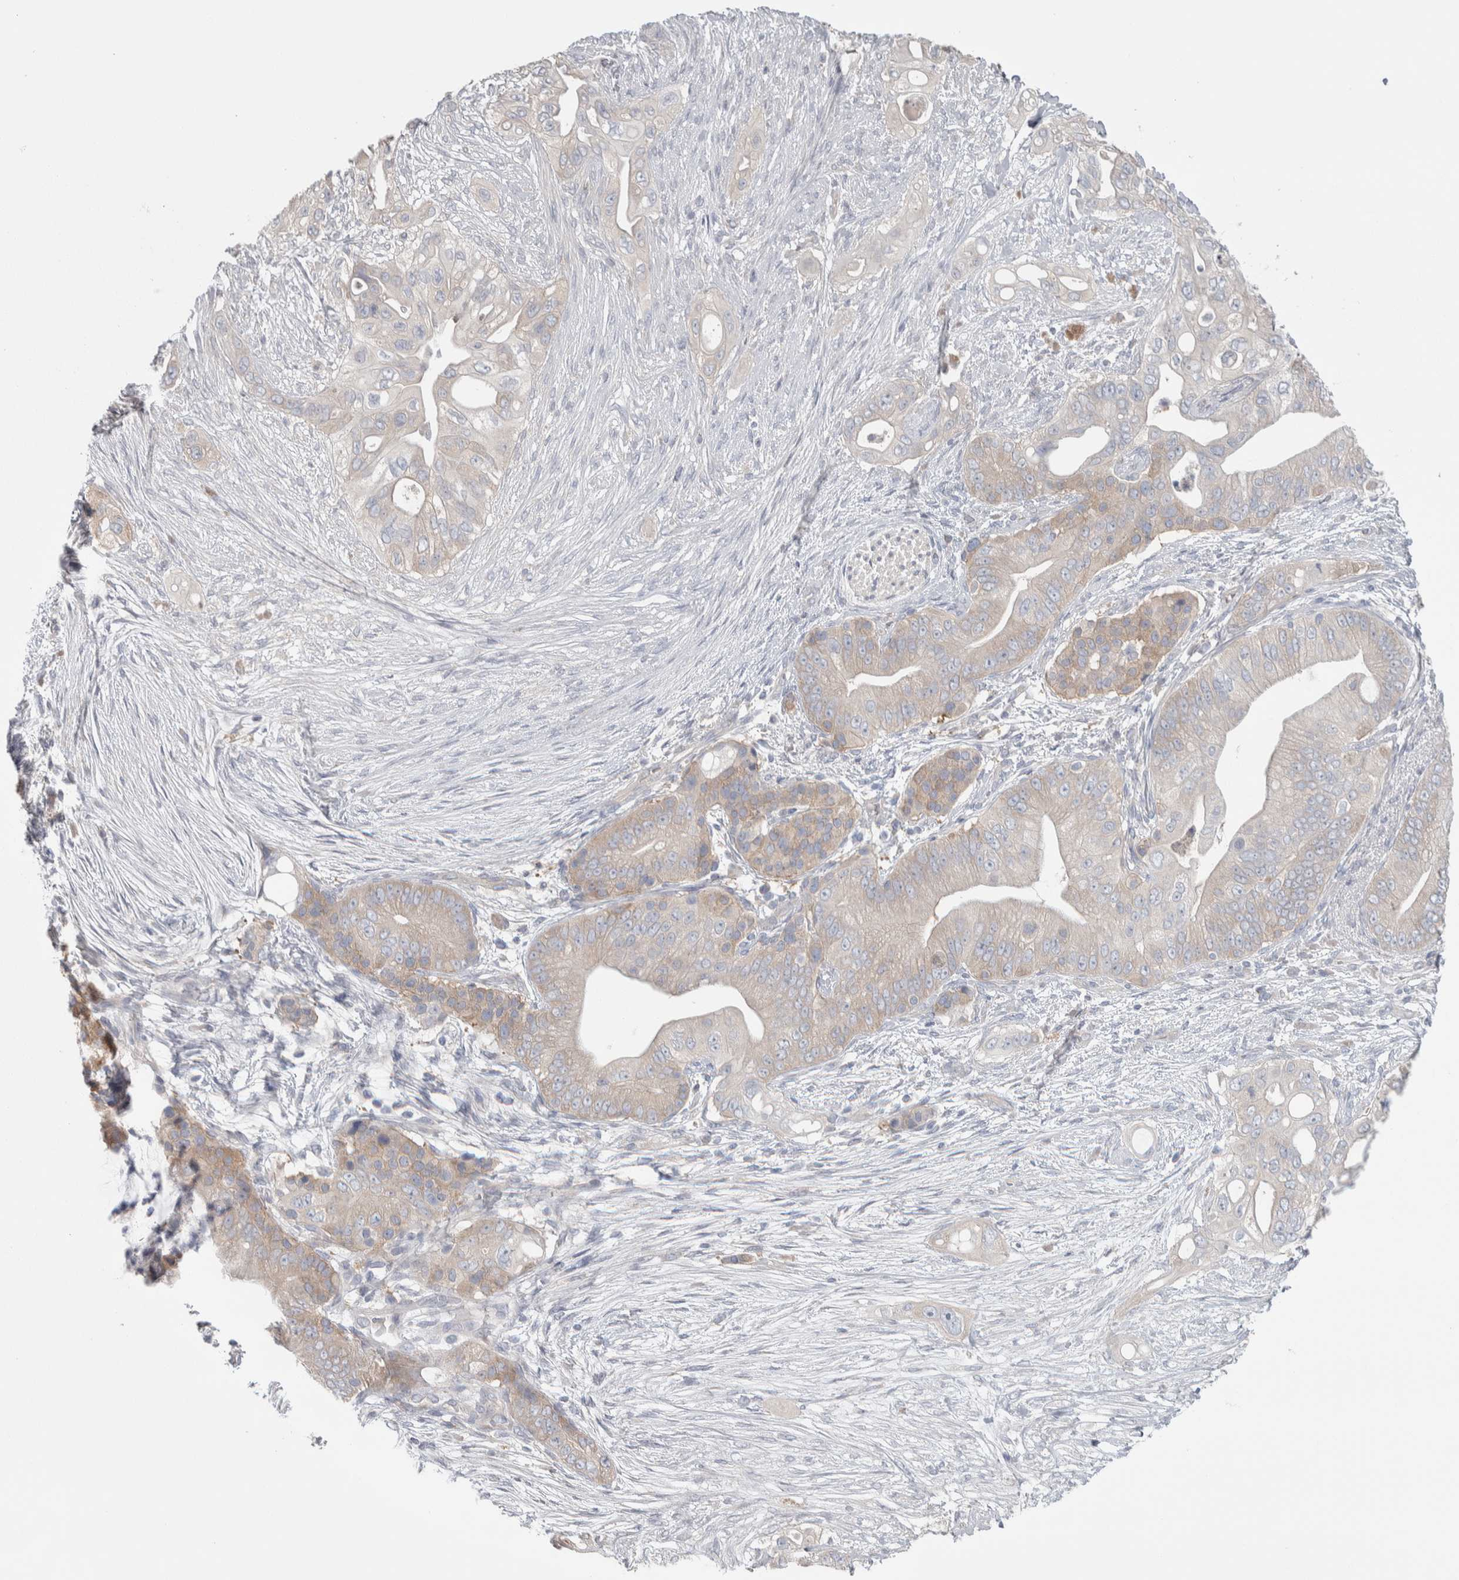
{"staining": {"intensity": "weak", "quantity": "<25%", "location": "cytoplasmic/membranous"}, "tissue": "pancreatic cancer", "cell_type": "Tumor cells", "image_type": "cancer", "snomed": [{"axis": "morphology", "description": "Adenocarcinoma, NOS"}, {"axis": "topography", "description": "Pancreas"}], "caption": "Tumor cells are negative for brown protein staining in adenocarcinoma (pancreatic).", "gene": "GPHN", "patient": {"sex": "male", "age": 53}}